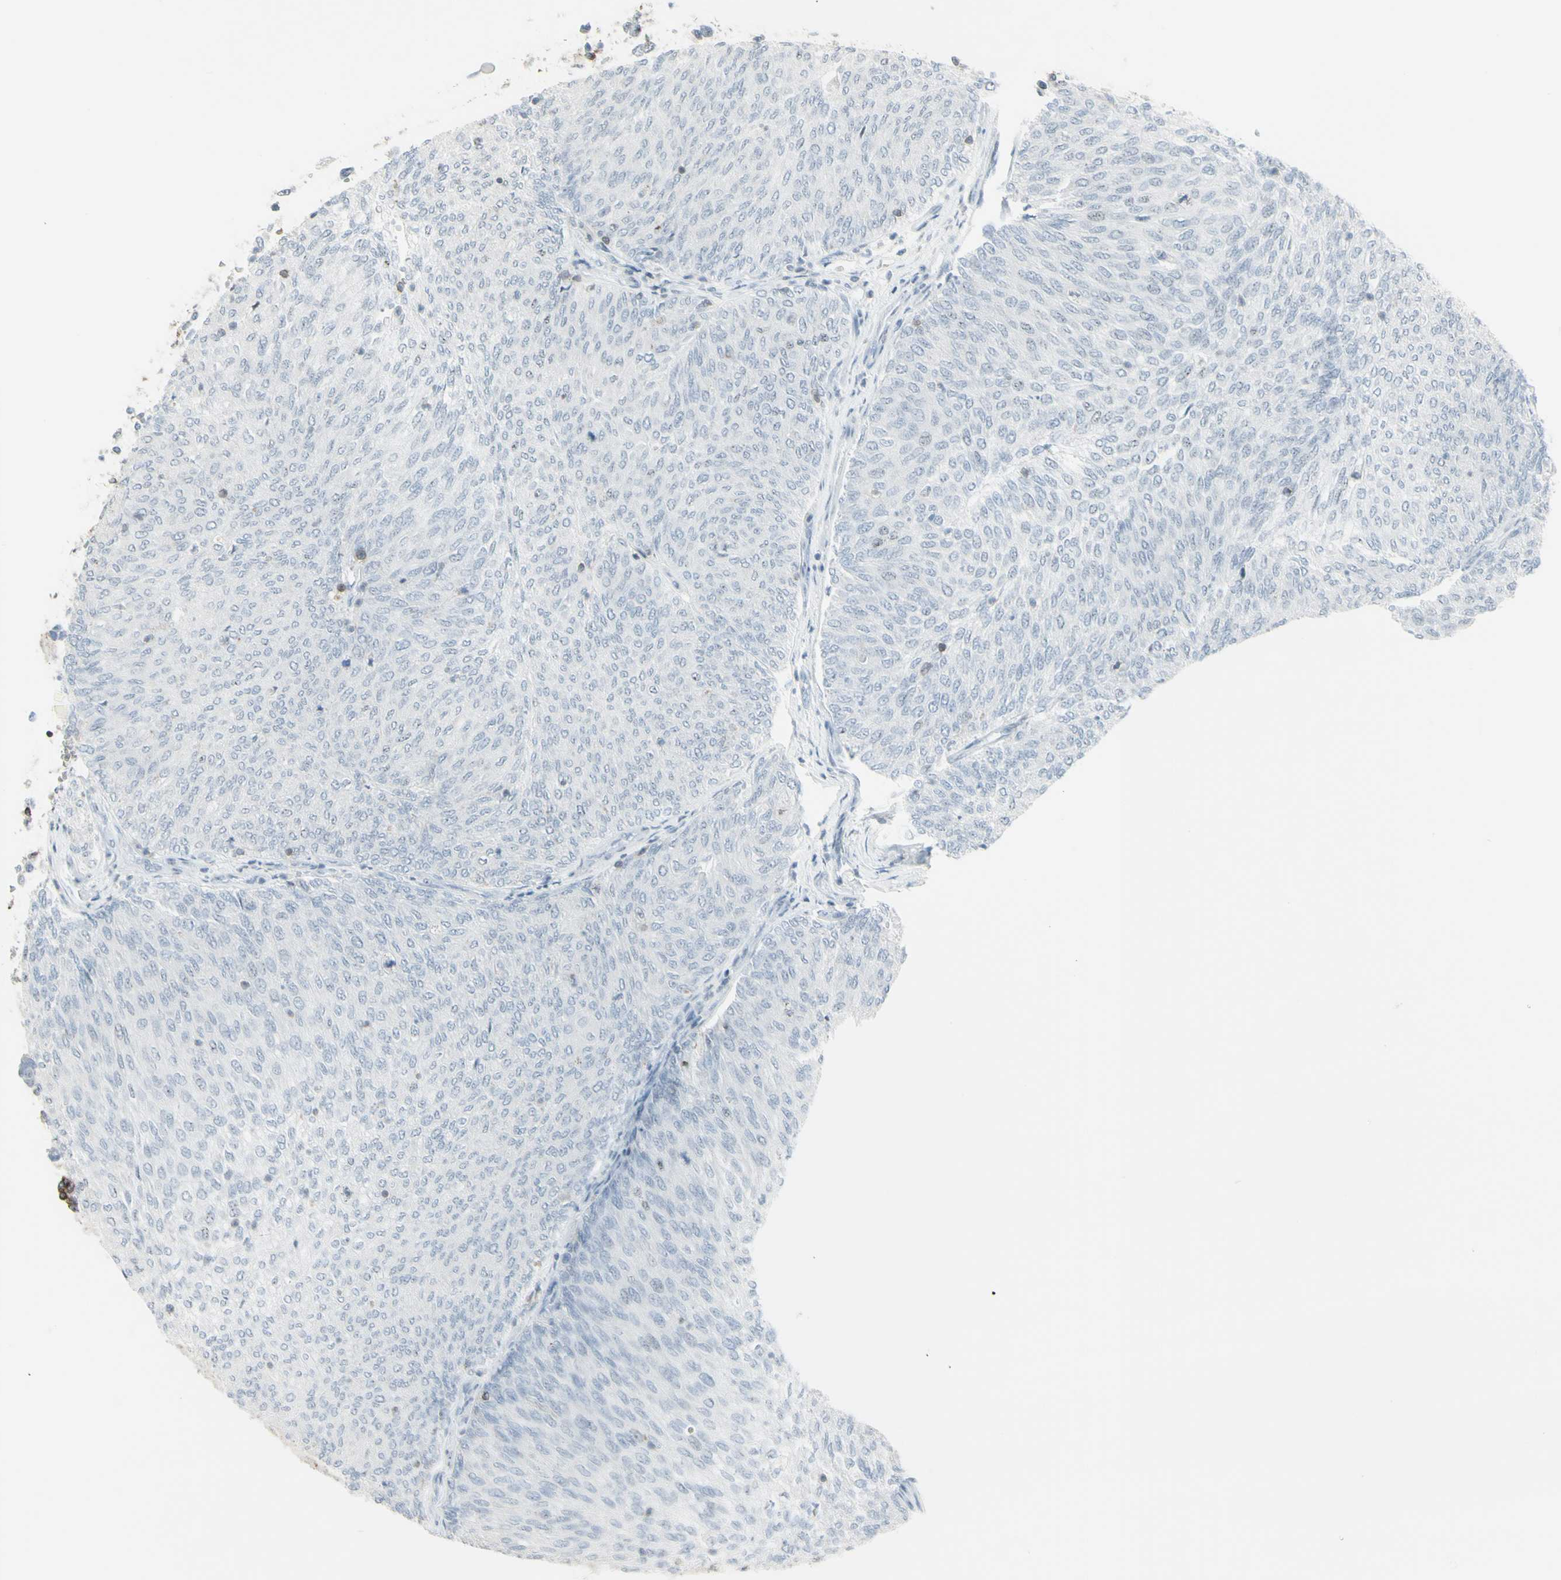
{"staining": {"intensity": "negative", "quantity": "none", "location": "none"}, "tissue": "urothelial cancer", "cell_type": "Tumor cells", "image_type": "cancer", "snomed": [{"axis": "morphology", "description": "Urothelial carcinoma, Low grade"}, {"axis": "topography", "description": "Urinary bladder"}], "caption": "Immunohistochemistry (IHC) of human urothelial carcinoma (low-grade) exhibits no expression in tumor cells.", "gene": "NRG1", "patient": {"sex": "female", "age": 79}}